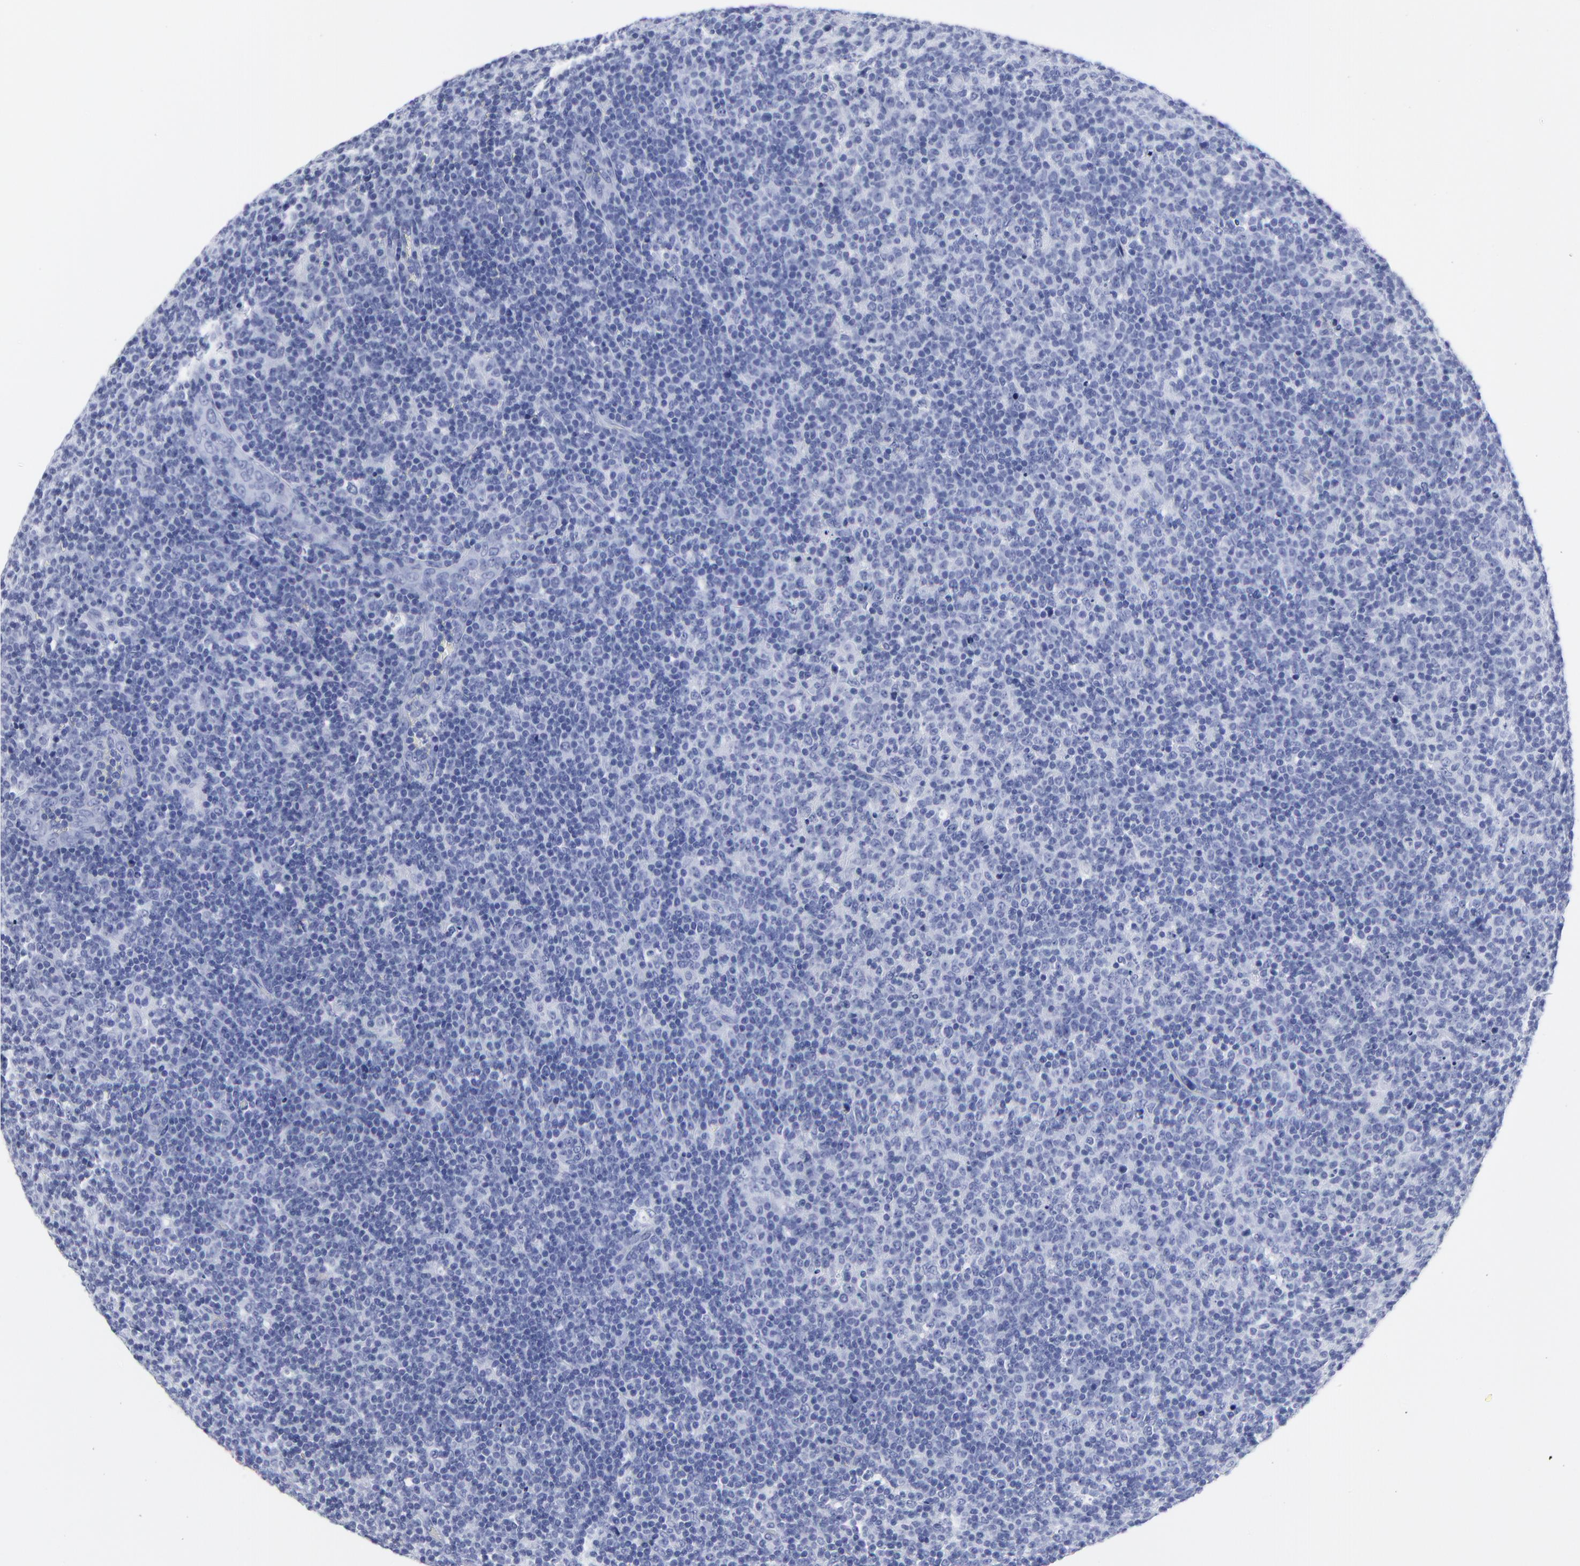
{"staining": {"intensity": "negative", "quantity": "none", "location": "none"}, "tissue": "lymphoma", "cell_type": "Tumor cells", "image_type": "cancer", "snomed": [{"axis": "morphology", "description": "Malignant lymphoma, non-Hodgkin's type, Low grade"}, {"axis": "topography", "description": "Lymph node"}], "caption": "Immunohistochemistry of malignant lymphoma, non-Hodgkin's type (low-grade) shows no positivity in tumor cells.", "gene": "DCN", "patient": {"sex": "male", "age": 70}}